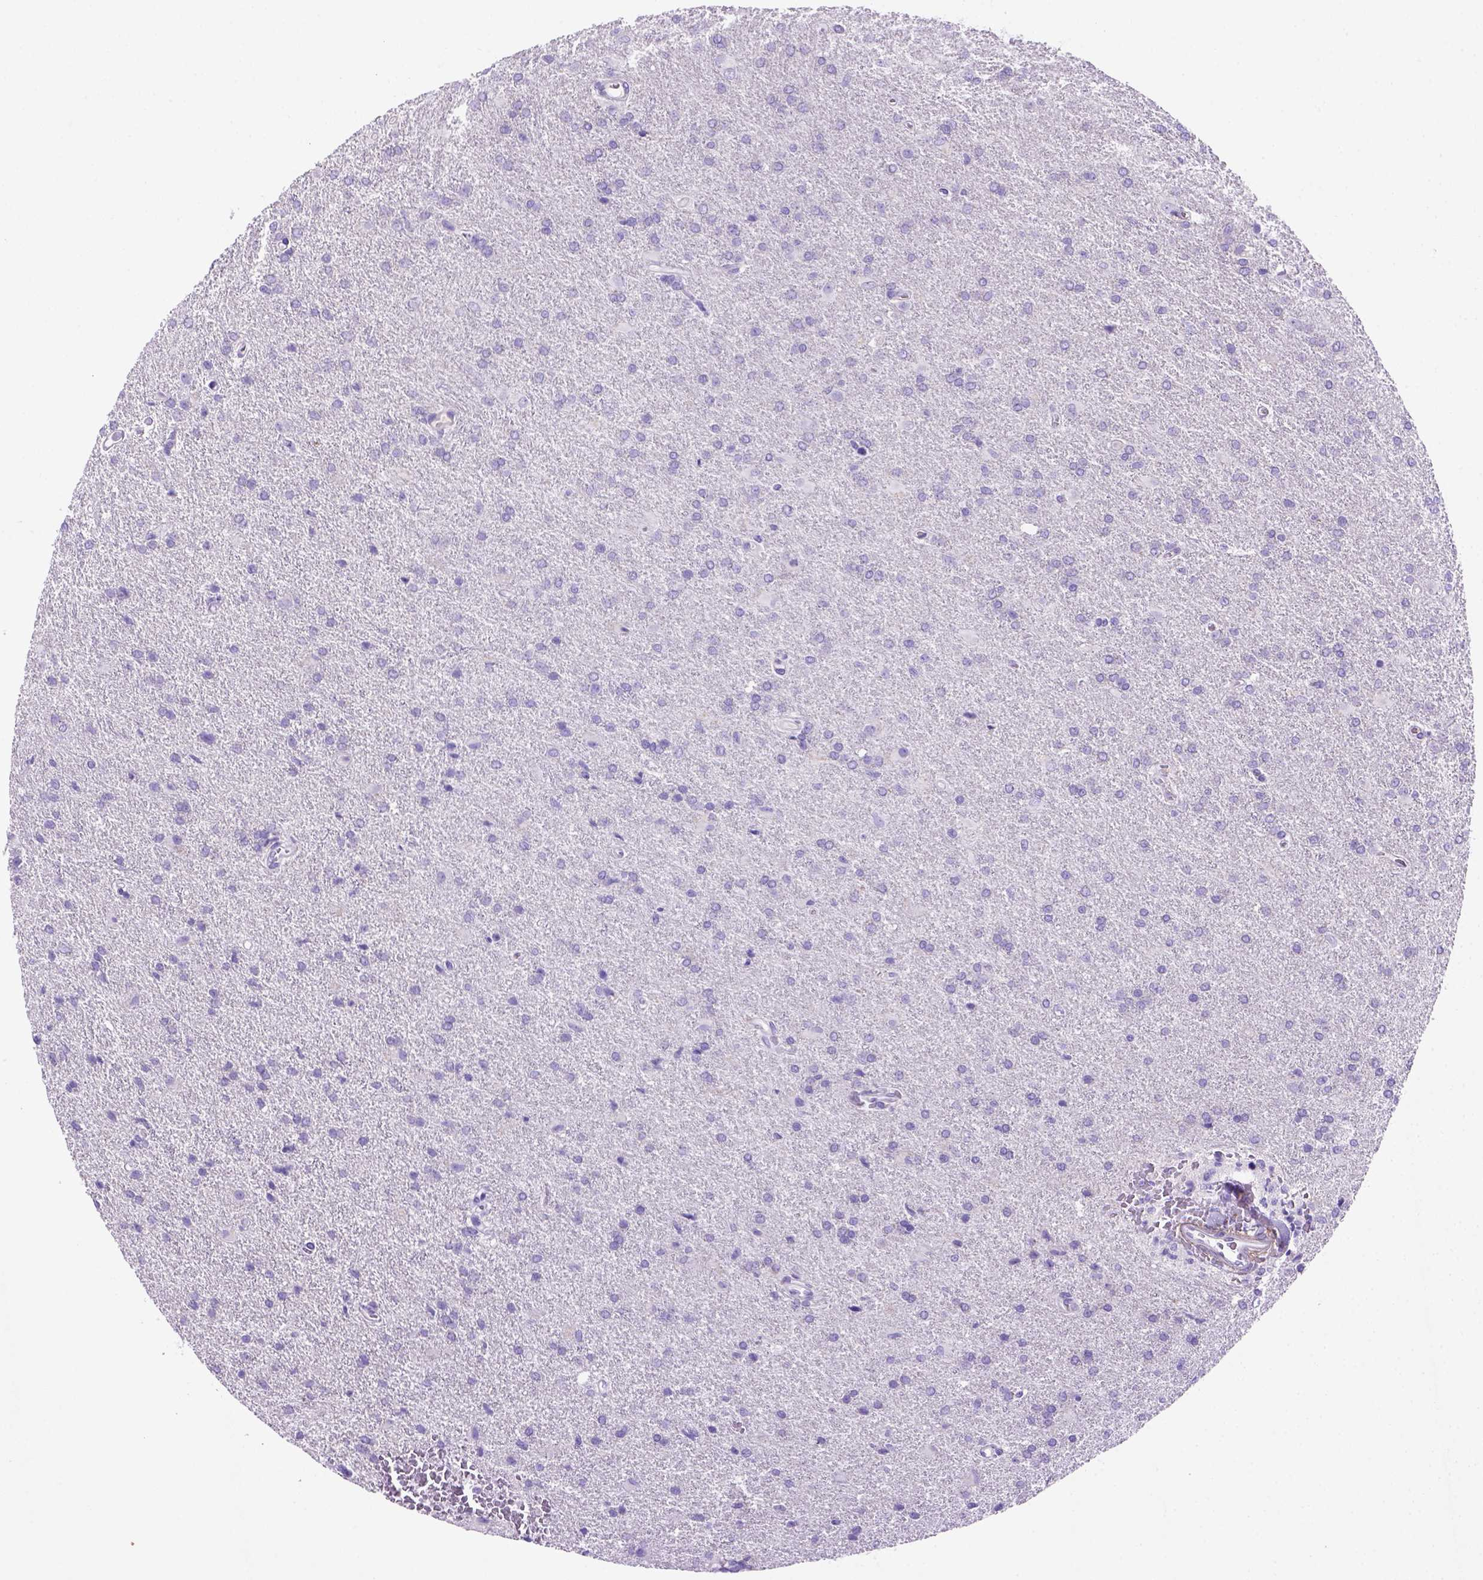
{"staining": {"intensity": "negative", "quantity": "none", "location": "none"}, "tissue": "glioma", "cell_type": "Tumor cells", "image_type": "cancer", "snomed": [{"axis": "morphology", "description": "Glioma, malignant, High grade"}, {"axis": "topography", "description": "Brain"}], "caption": "Immunohistochemical staining of malignant high-grade glioma exhibits no significant staining in tumor cells.", "gene": "SIRPD", "patient": {"sex": "male", "age": 68}}